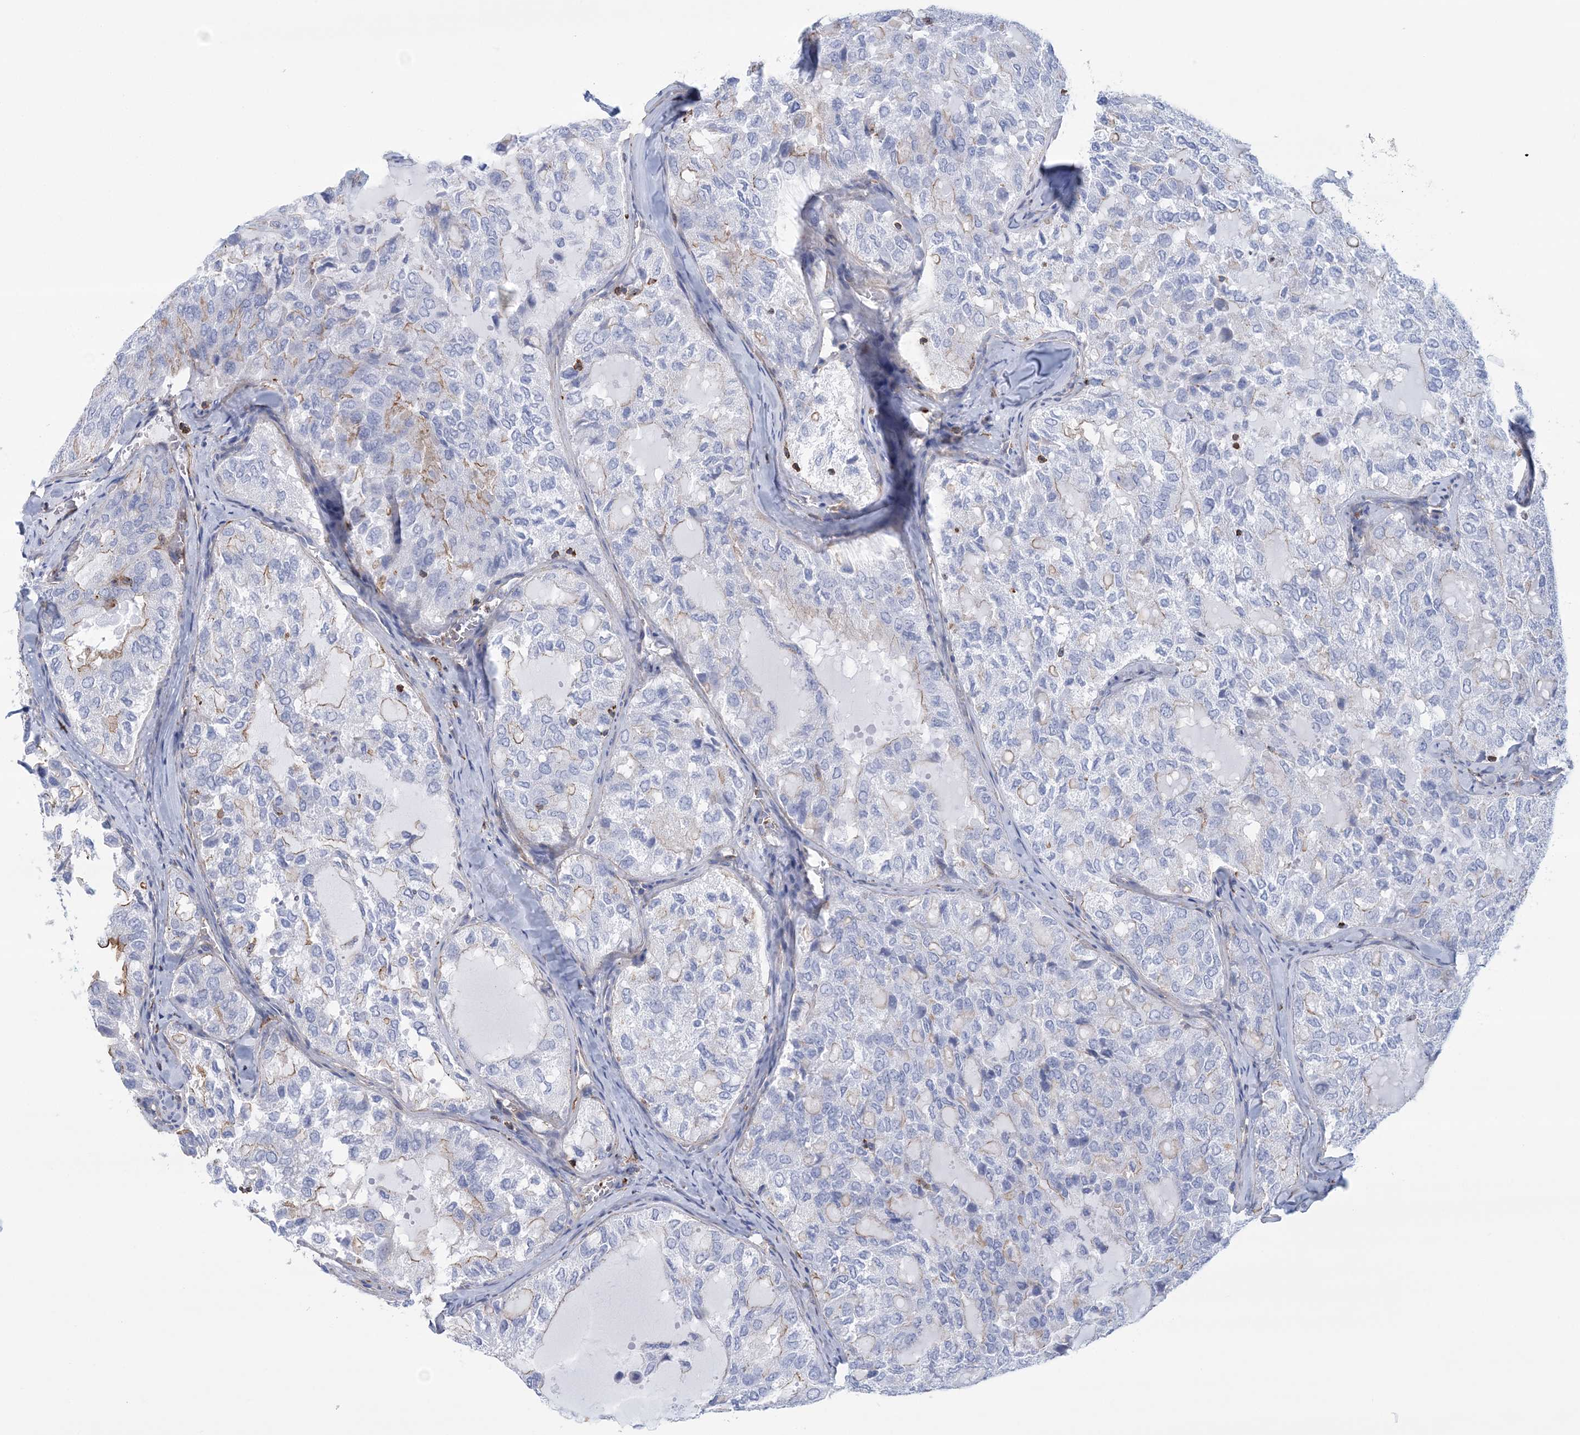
{"staining": {"intensity": "negative", "quantity": "none", "location": "none"}, "tissue": "thyroid cancer", "cell_type": "Tumor cells", "image_type": "cancer", "snomed": [{"axis": "morphology", "description": "Follicular adenoma carcinoma, NOS"}, {"axis": "topography", "description": "Thyroid gland"}], "caption": "Follicular adenoma carcinoma (thyroid) stained for a protein using immunohistochemistry displays no staining tumor cells.", "gene": "C11orf21", "patient": {"sex": "male", "age": 75}}